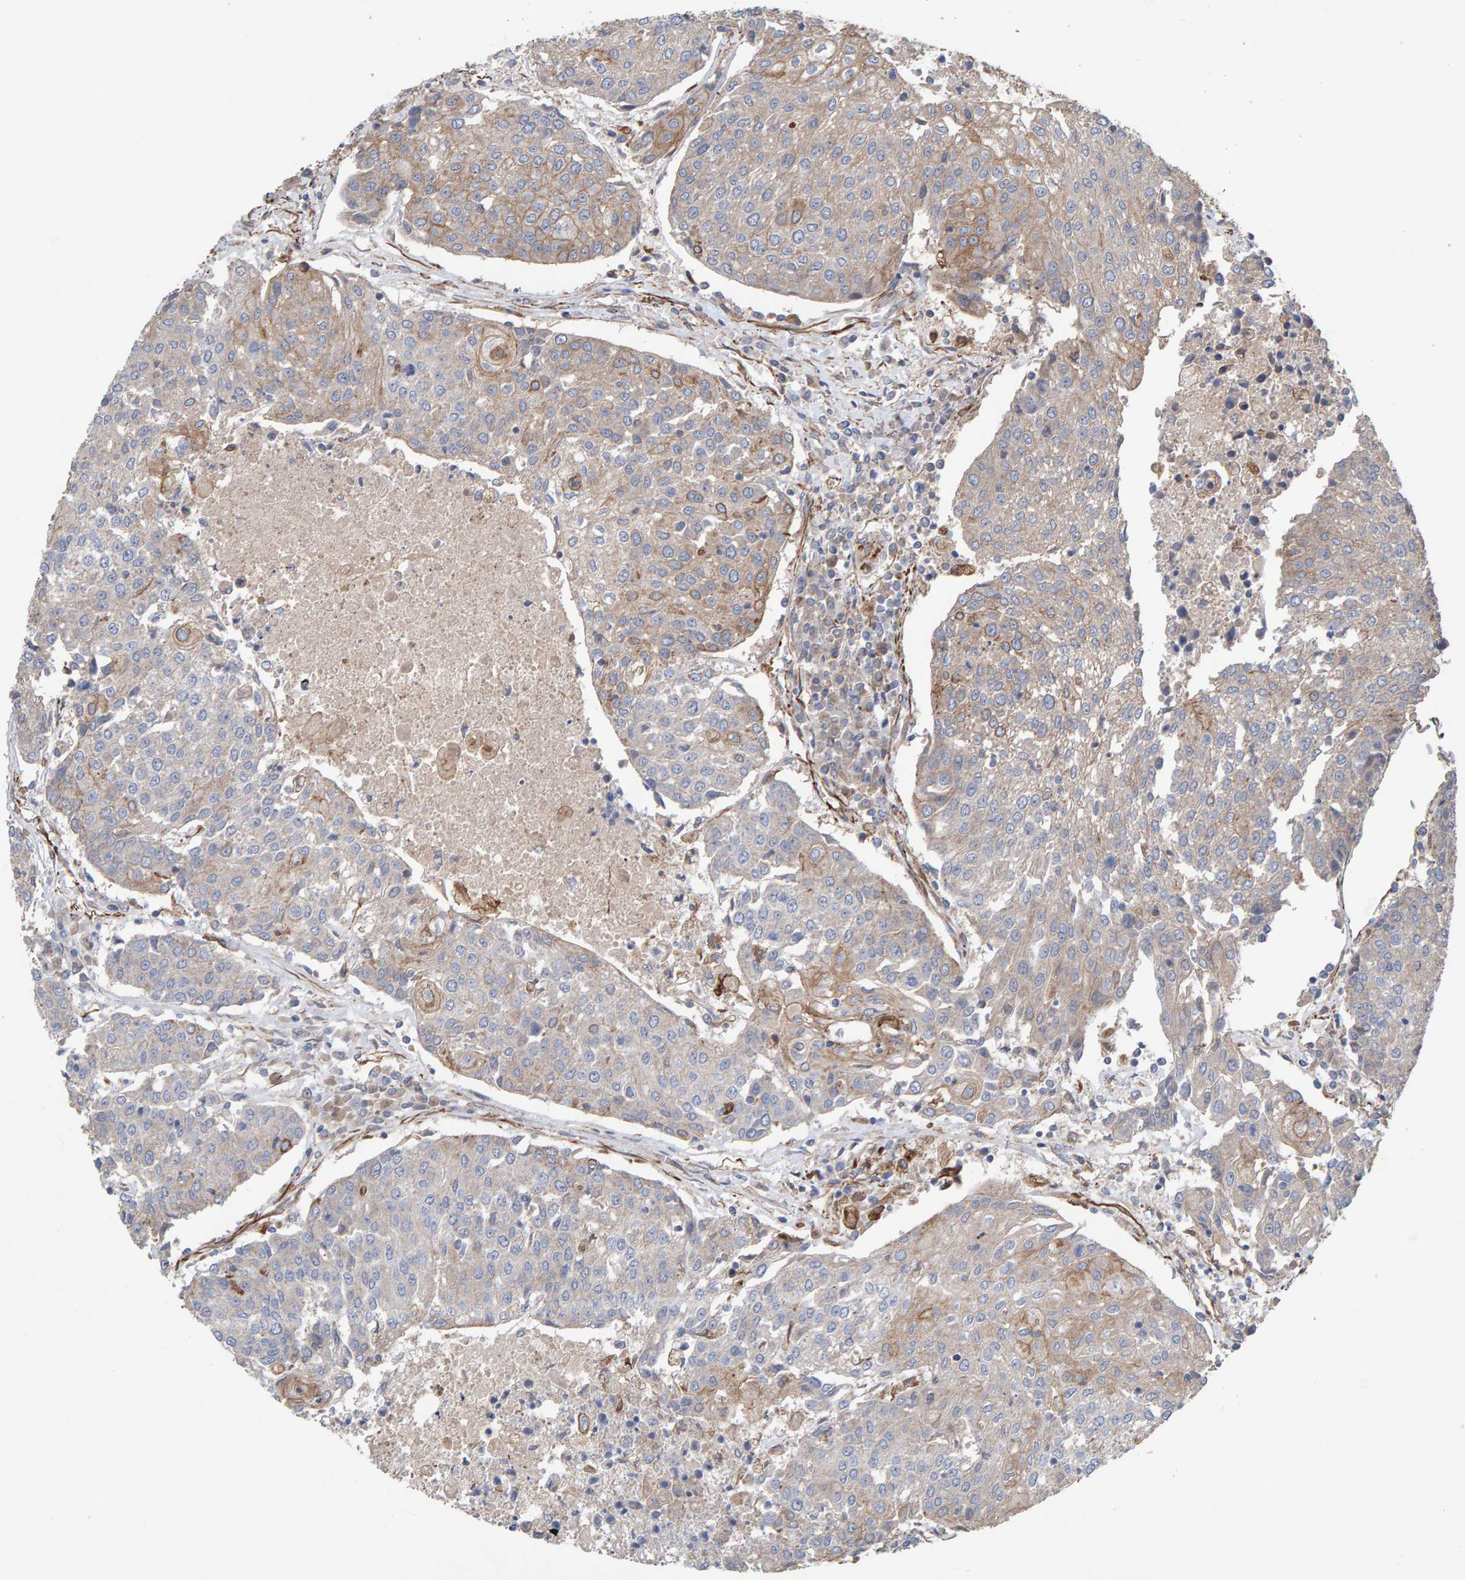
{"staining": {"intensity": "weak", "quantity": "<25%", "location": "cytoplasmic/membranous"}, "tissue": "urothelial cancer", "cell_type": "Tumor cells", "image_type": "cancer", "snomed": [{"axis": "morphology", "description": "Urothelial carcinoma, High grade"}, {"axis": "topography", "description": "Urinary bladder"}], "caption": "An immunohistochemistry photomicrograph of urothelial cancer is shown. There is no staining in tumor cells of urothelial cancer.", "gene": "ZNF347", "patient": {"sex": "female", "age": 85}}